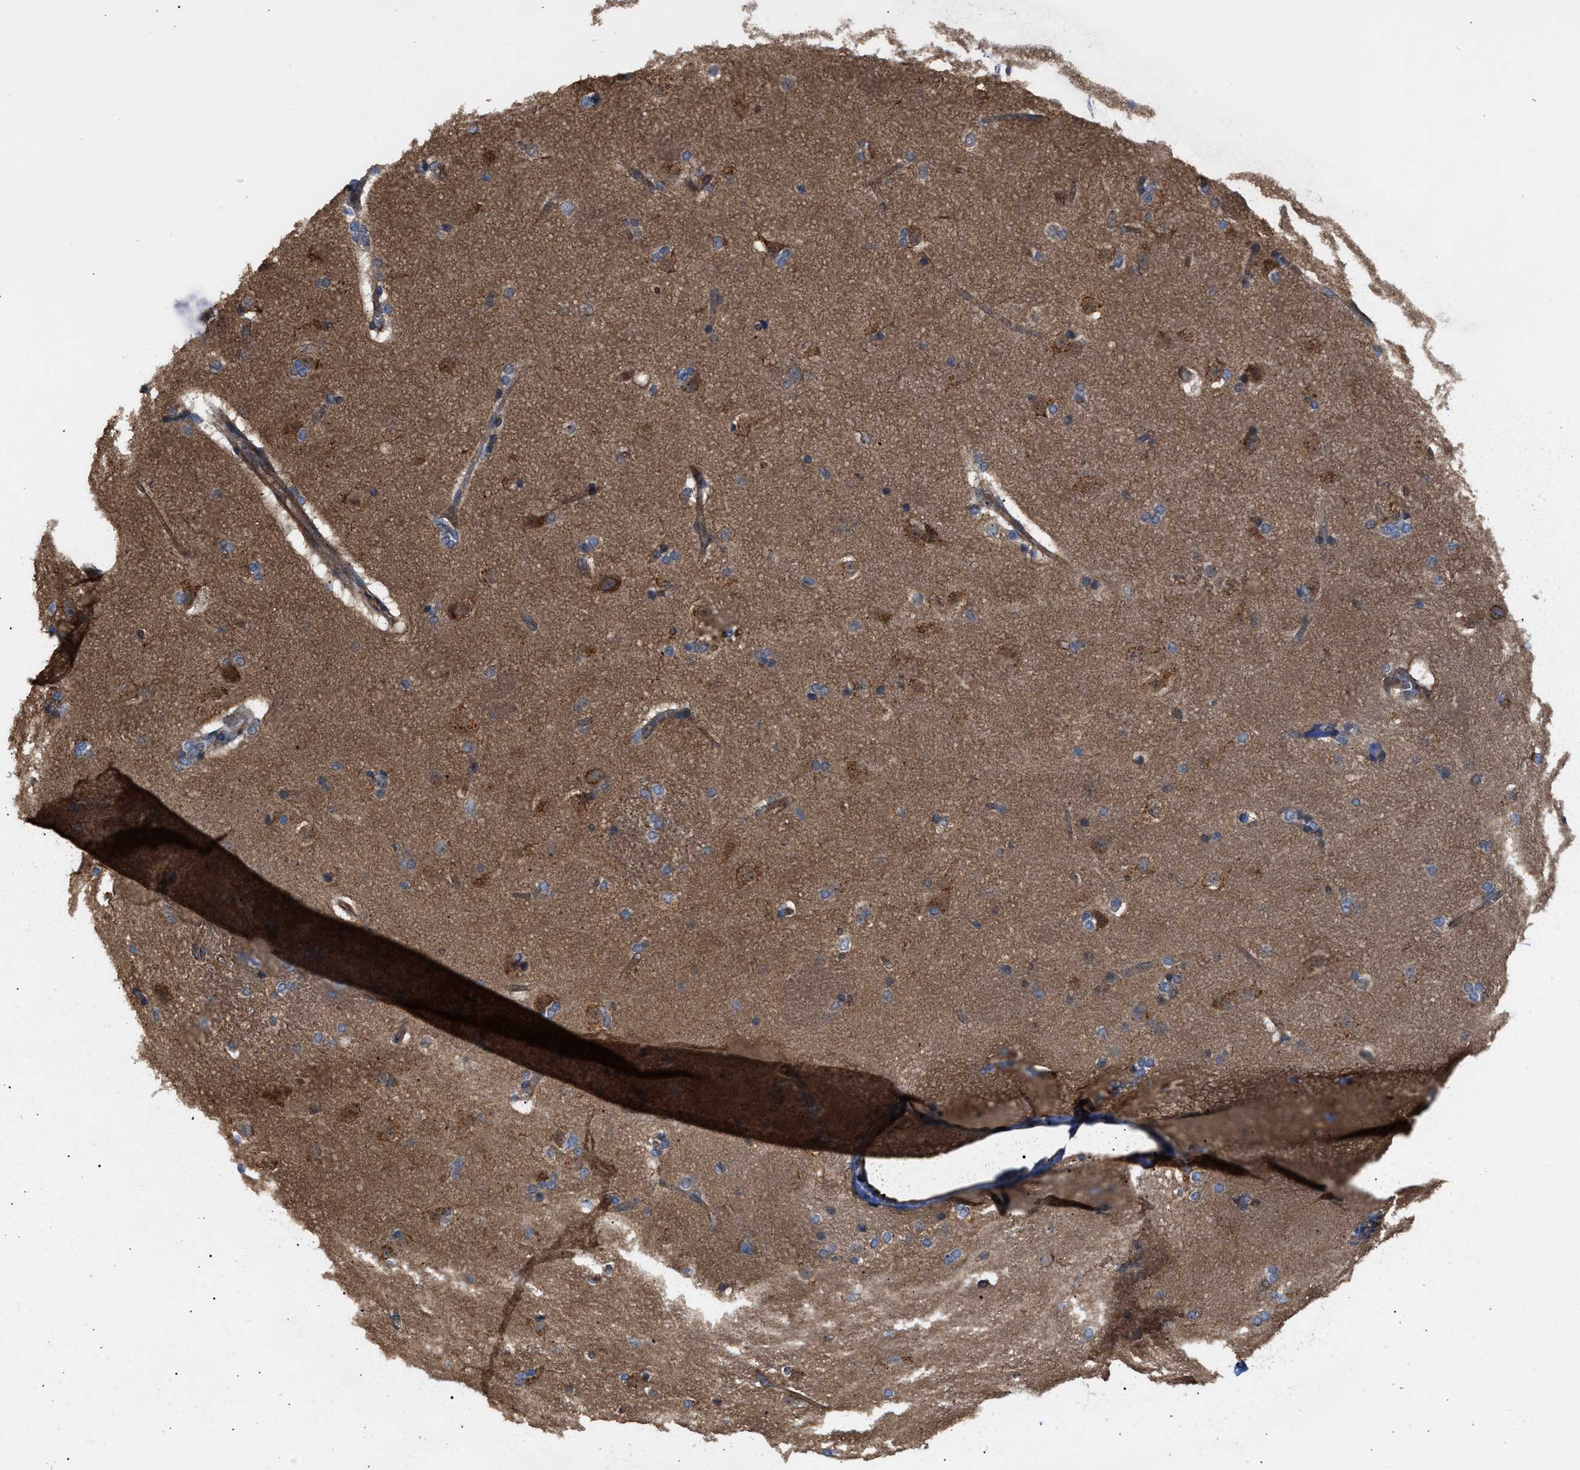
{"staining": {"intensity": "weak", "quantity": "<25%", "location": "cytoplasmic/membranous"}, "tissue": "caudate", "cell_type": "Glial cells", "image_type": "normal", "snomed": [{"axis": "morphology", "description": "Normal tissue, NOS"}, {"axis": "topography", "description": "Lateral ventricle wall"}], "caption": "IHC photomicrograph of benign caudate: human caudate stained with DAB (3,3'-diaminobenzidine) shows no significant protein positivity in glial cells.", "gene": "EPS15L1", "patient": {"sex": "female", "age": 19}}